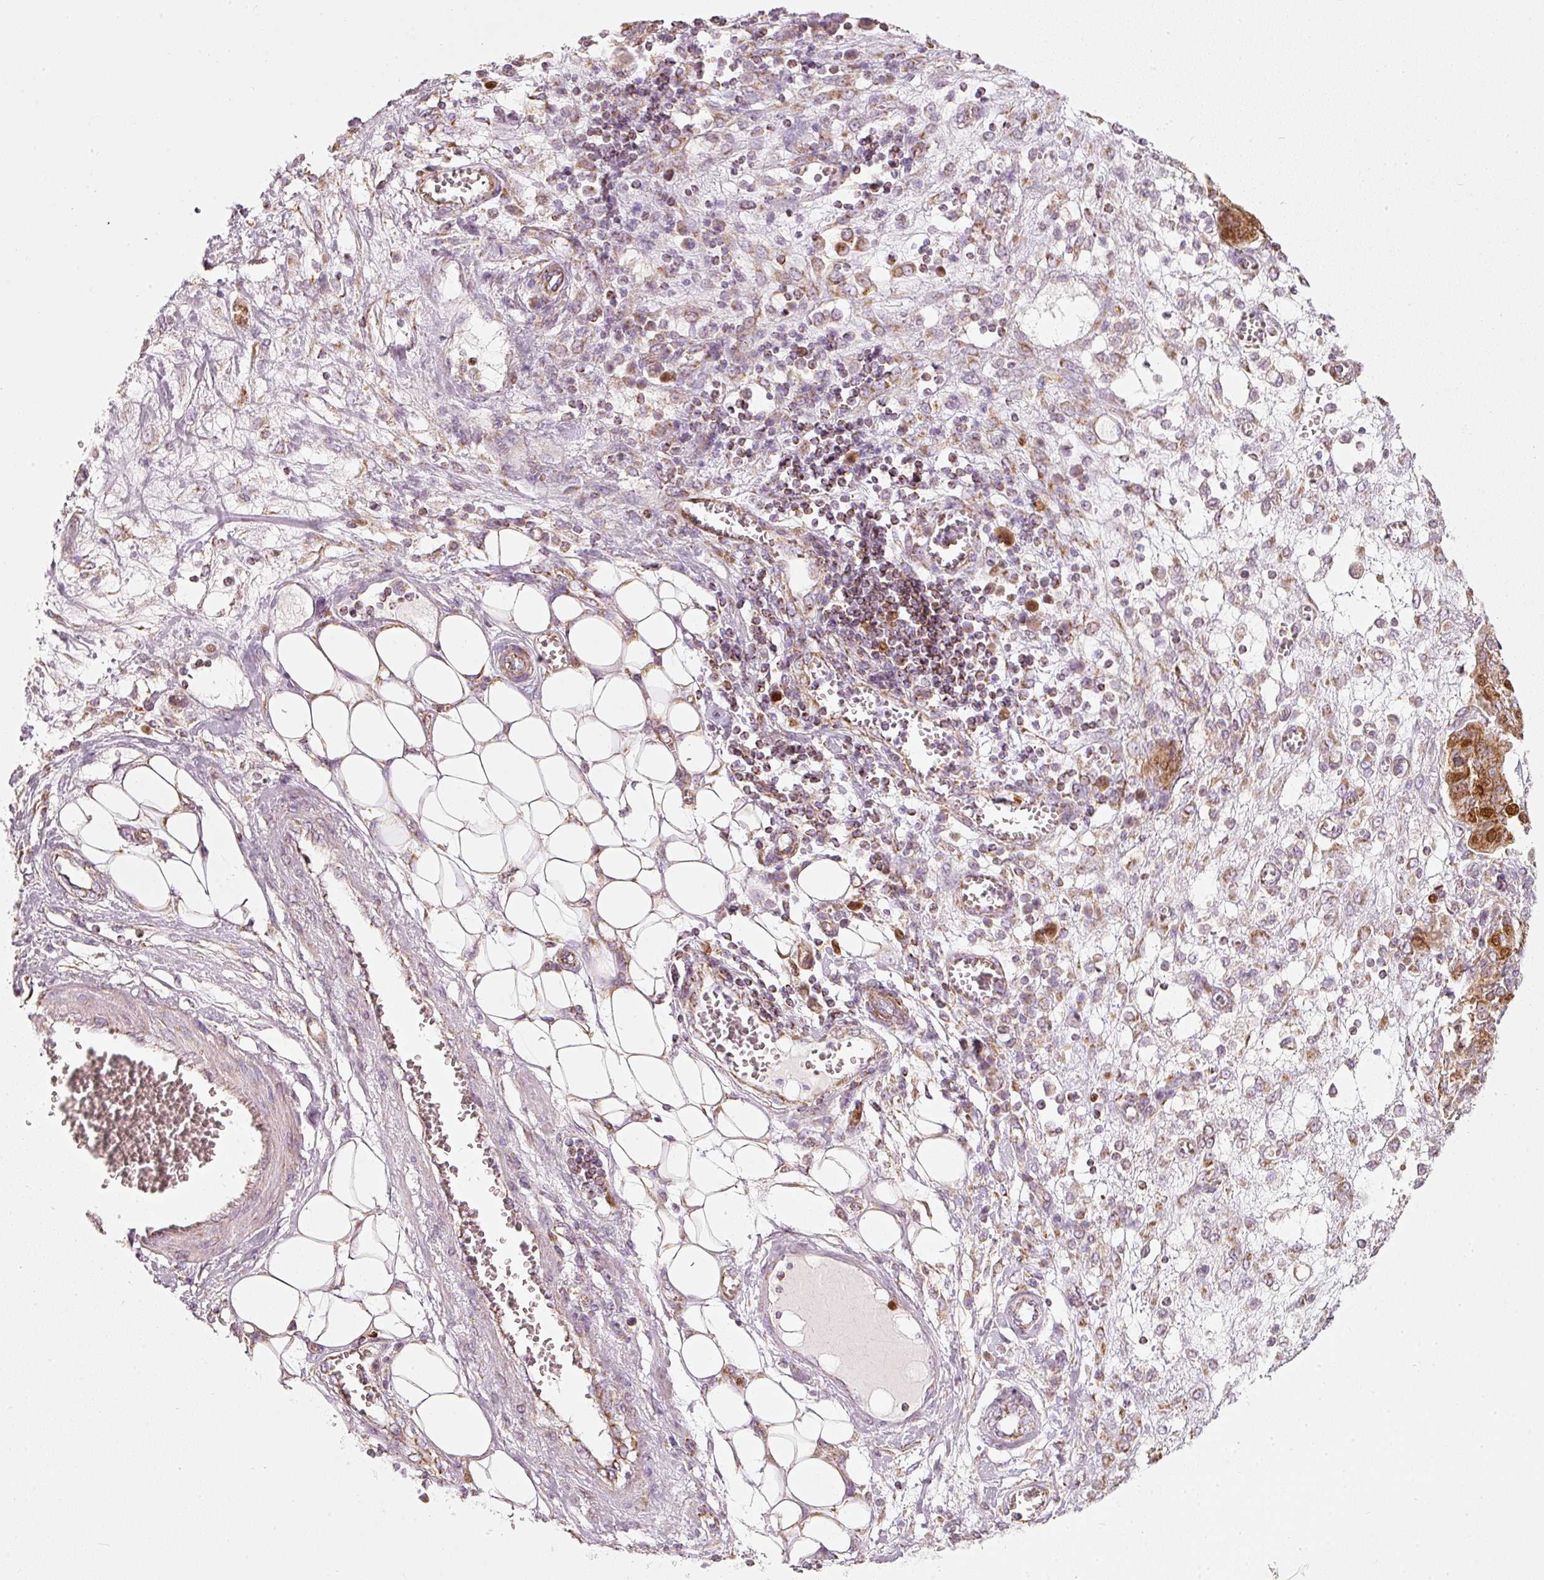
{"staining": {"intensity": "strong", "quantity": "25%-75%", "location": "cytoplasmic/membranous,nuclear"}, "tissue": "ovarian cancer", "cell_type": "Tumor cells", "image_type": "cancer", "snomed": [{"axis": "morphology", "description": "Cystadenocarcinoma, serous, NOS"}, {"axis": "topography", "description": "Soft tissue"}, {"axis": "topography", "description": "Ovary"}], "caption": "Human serous cystadenocarcinoma (ovarian) stained with a protein marker exhibits strong staining in tumor cells.", "gene": "DUT", "patient": {"sex": "female", "age": 57}}